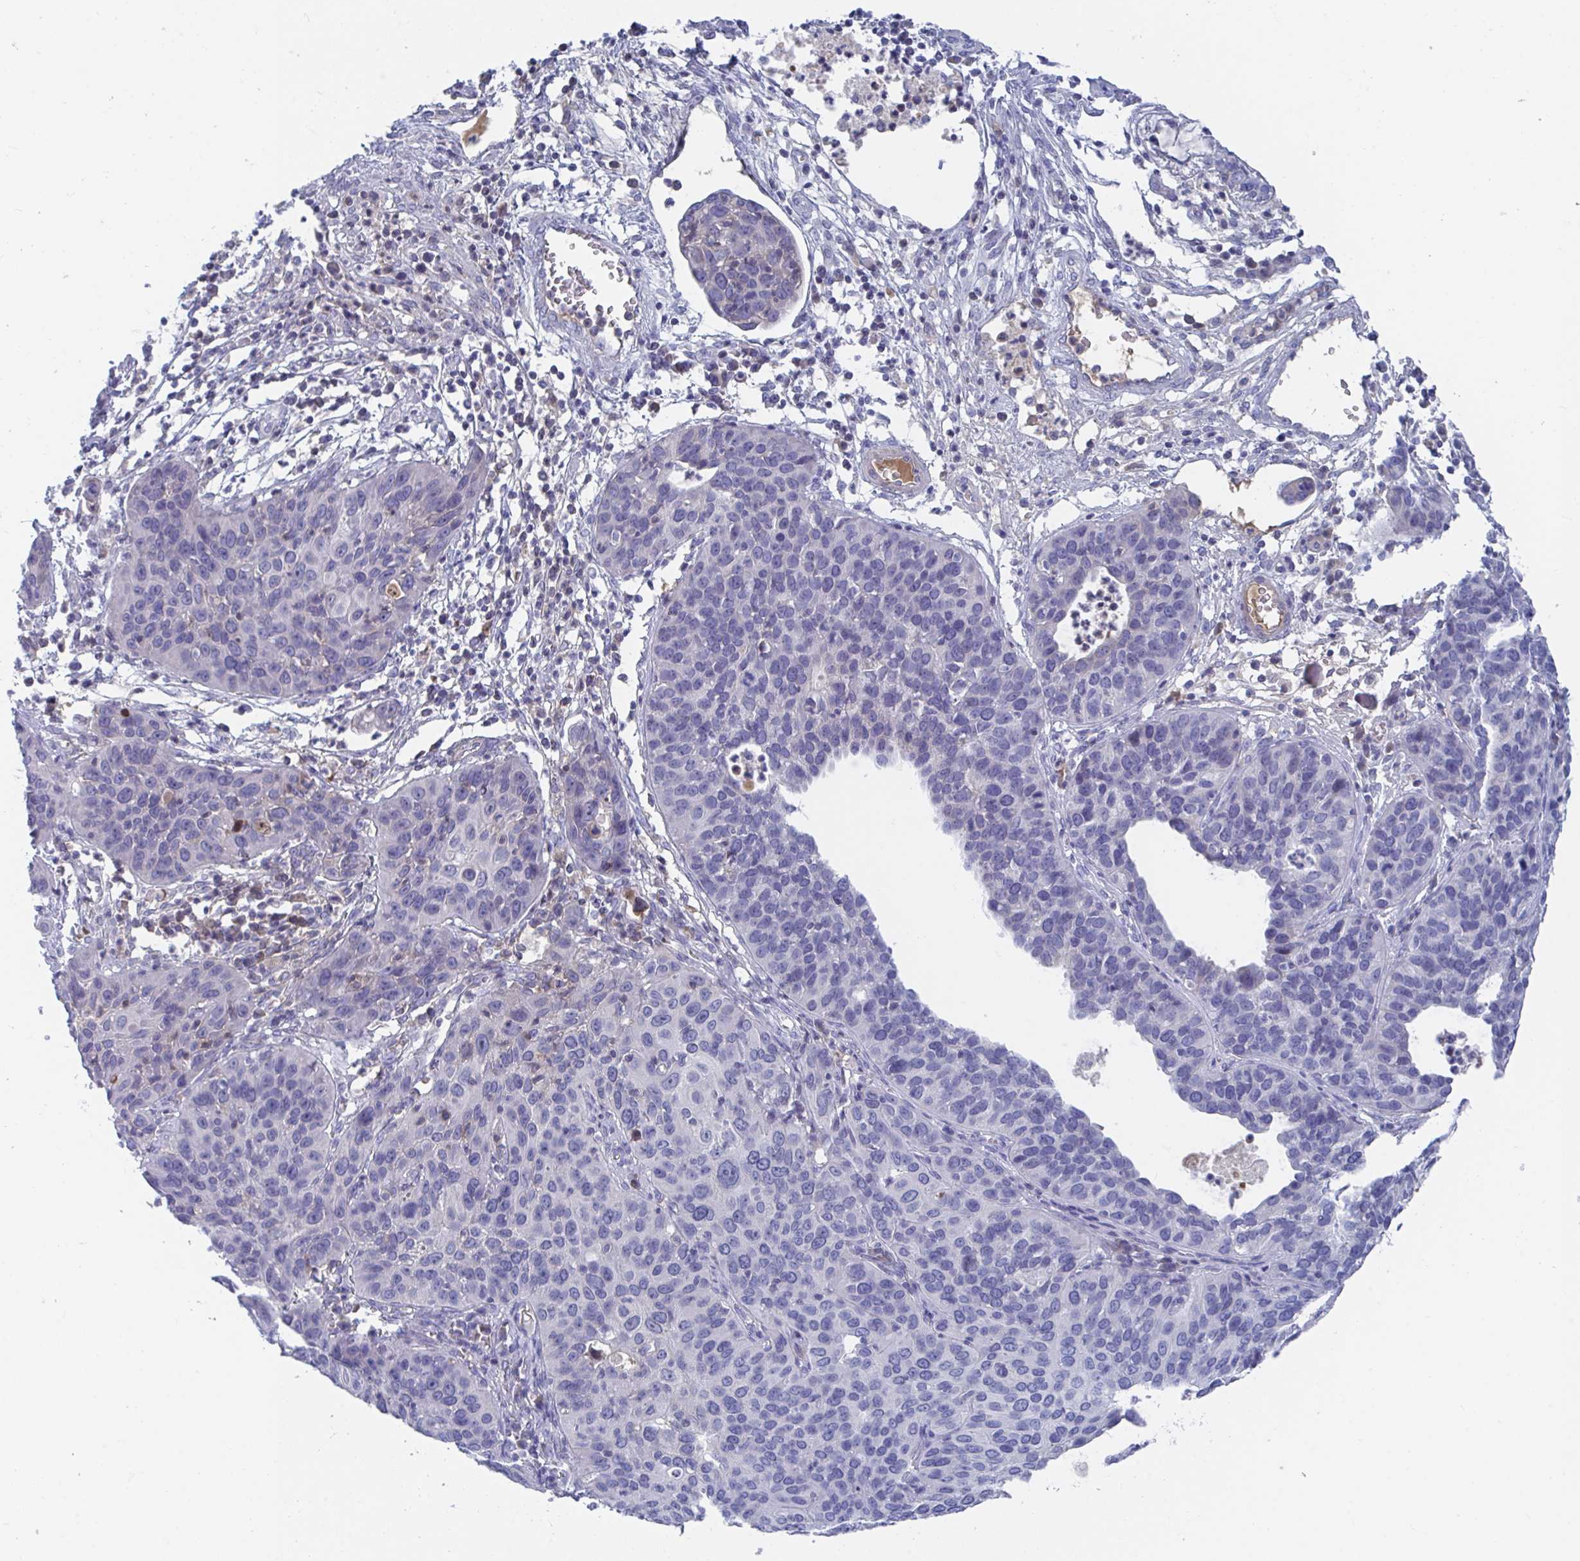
{"staining": {"intensity": "negative", "quantity": "none", "location": "none"}, "tissue": "cervical cancer", "cell_type": "Tumor cells", "image_type": "cancer", "snomed": [{"axis": "morphology", "description": "Squamous cell carcinoma, NOS"}, {"axis": "topography", "description": "Cervix"}], "caption": "Tumor cells are negative for brown protein staining in cervical squamous cell carcinoma. The staining was performed using DAB to visualize the protein expression in brown, while the nuclei were stained in blue with hematoxylin (Magnification: 20x).", "gene": "TNFAIP6", "patient": {"sex": "female", "age": 36}}